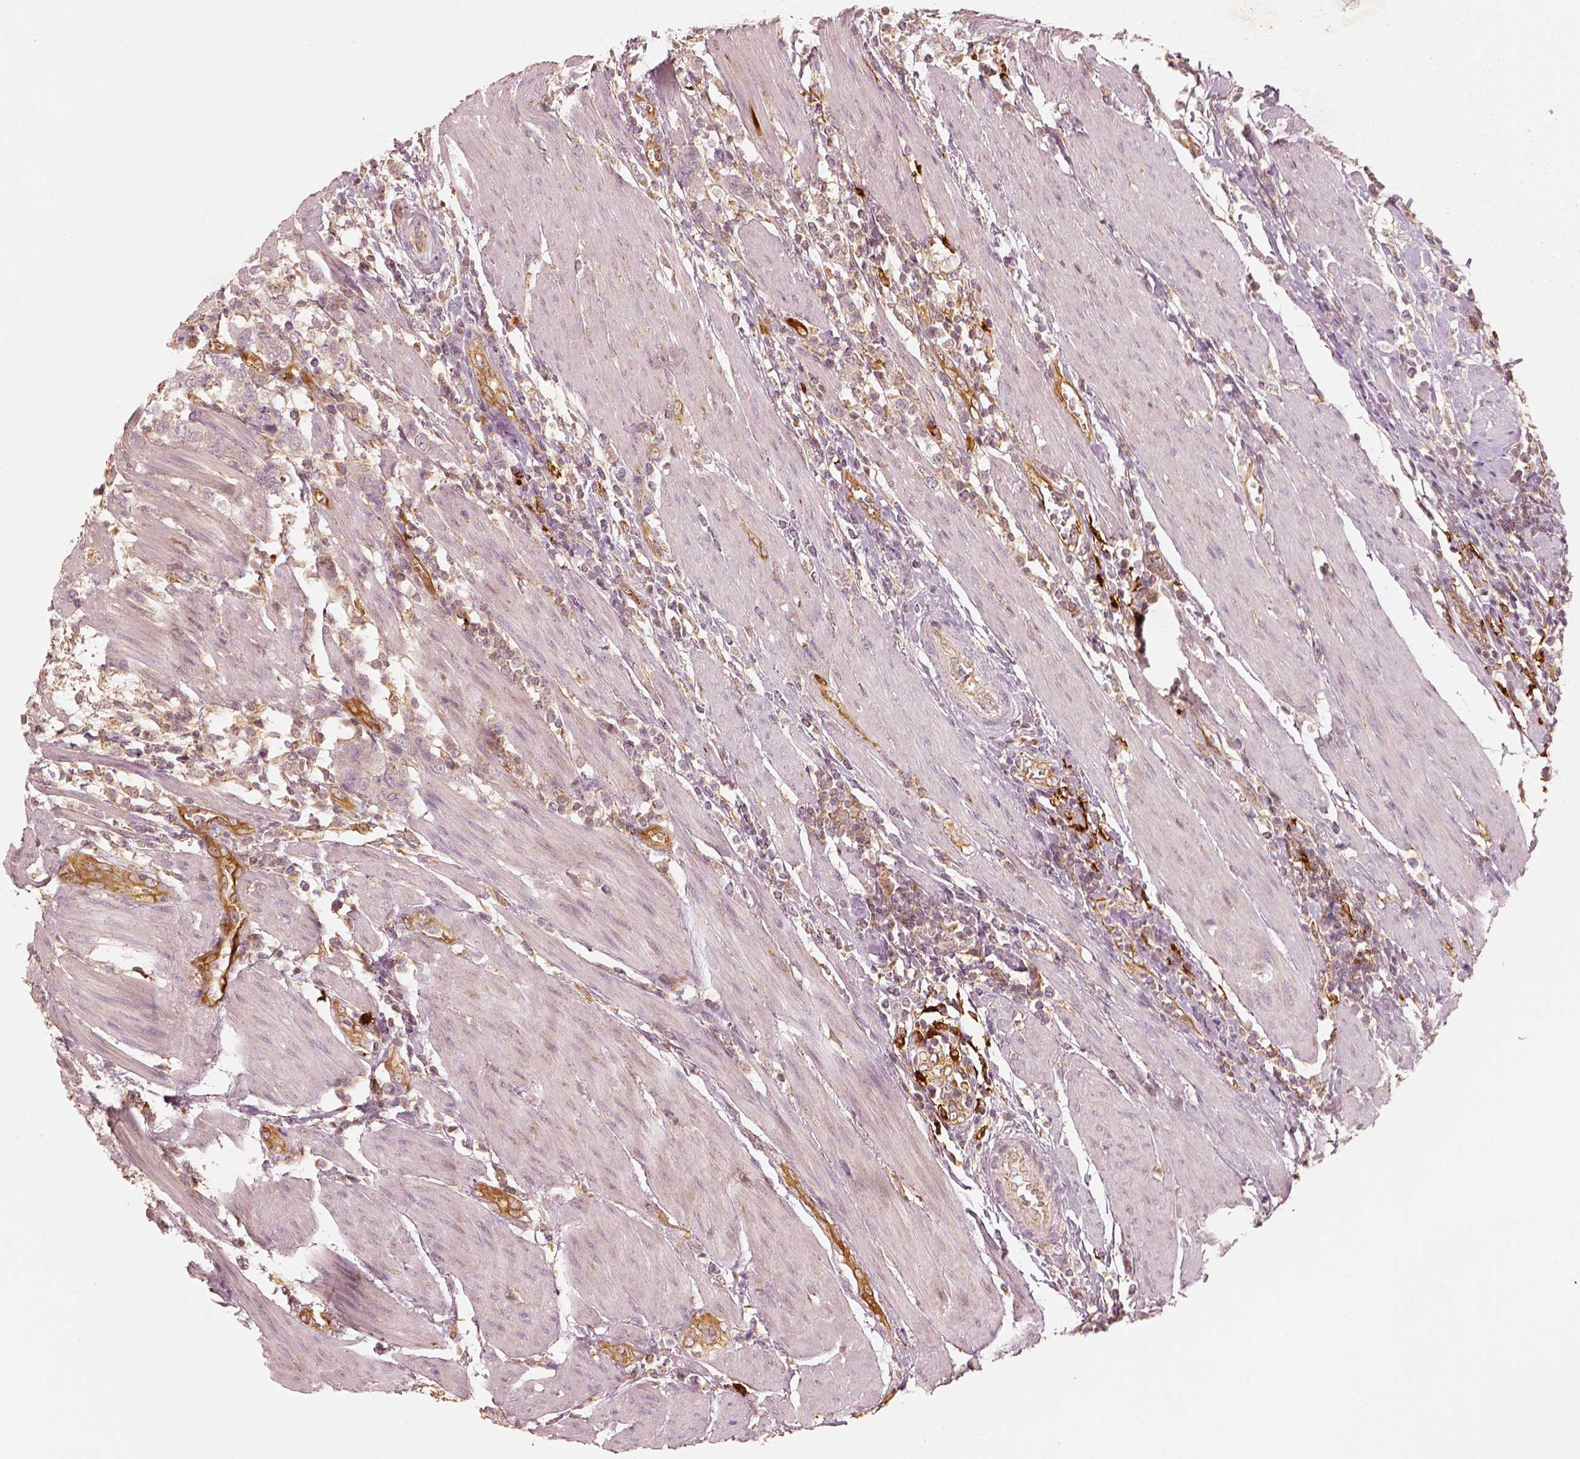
{"staining": {"intensity": "negative", "quantity": "none", "location": "none"}, "tissue": "urothelial cancer", "cell_type": "Tumor cells", "image_type": "cancer", "snomed": [{"axis": "morphology", "description": "Urothelial carcinoma, High grade"}, {"axis": "topography", "description": "Urinary bladder"}], "caption": "Tumor cells show no significant protein positivity in urothelial carcinoma (high-grade).", "gene": "FSCN1", "patient": {"sex": "female", "age": 58}}